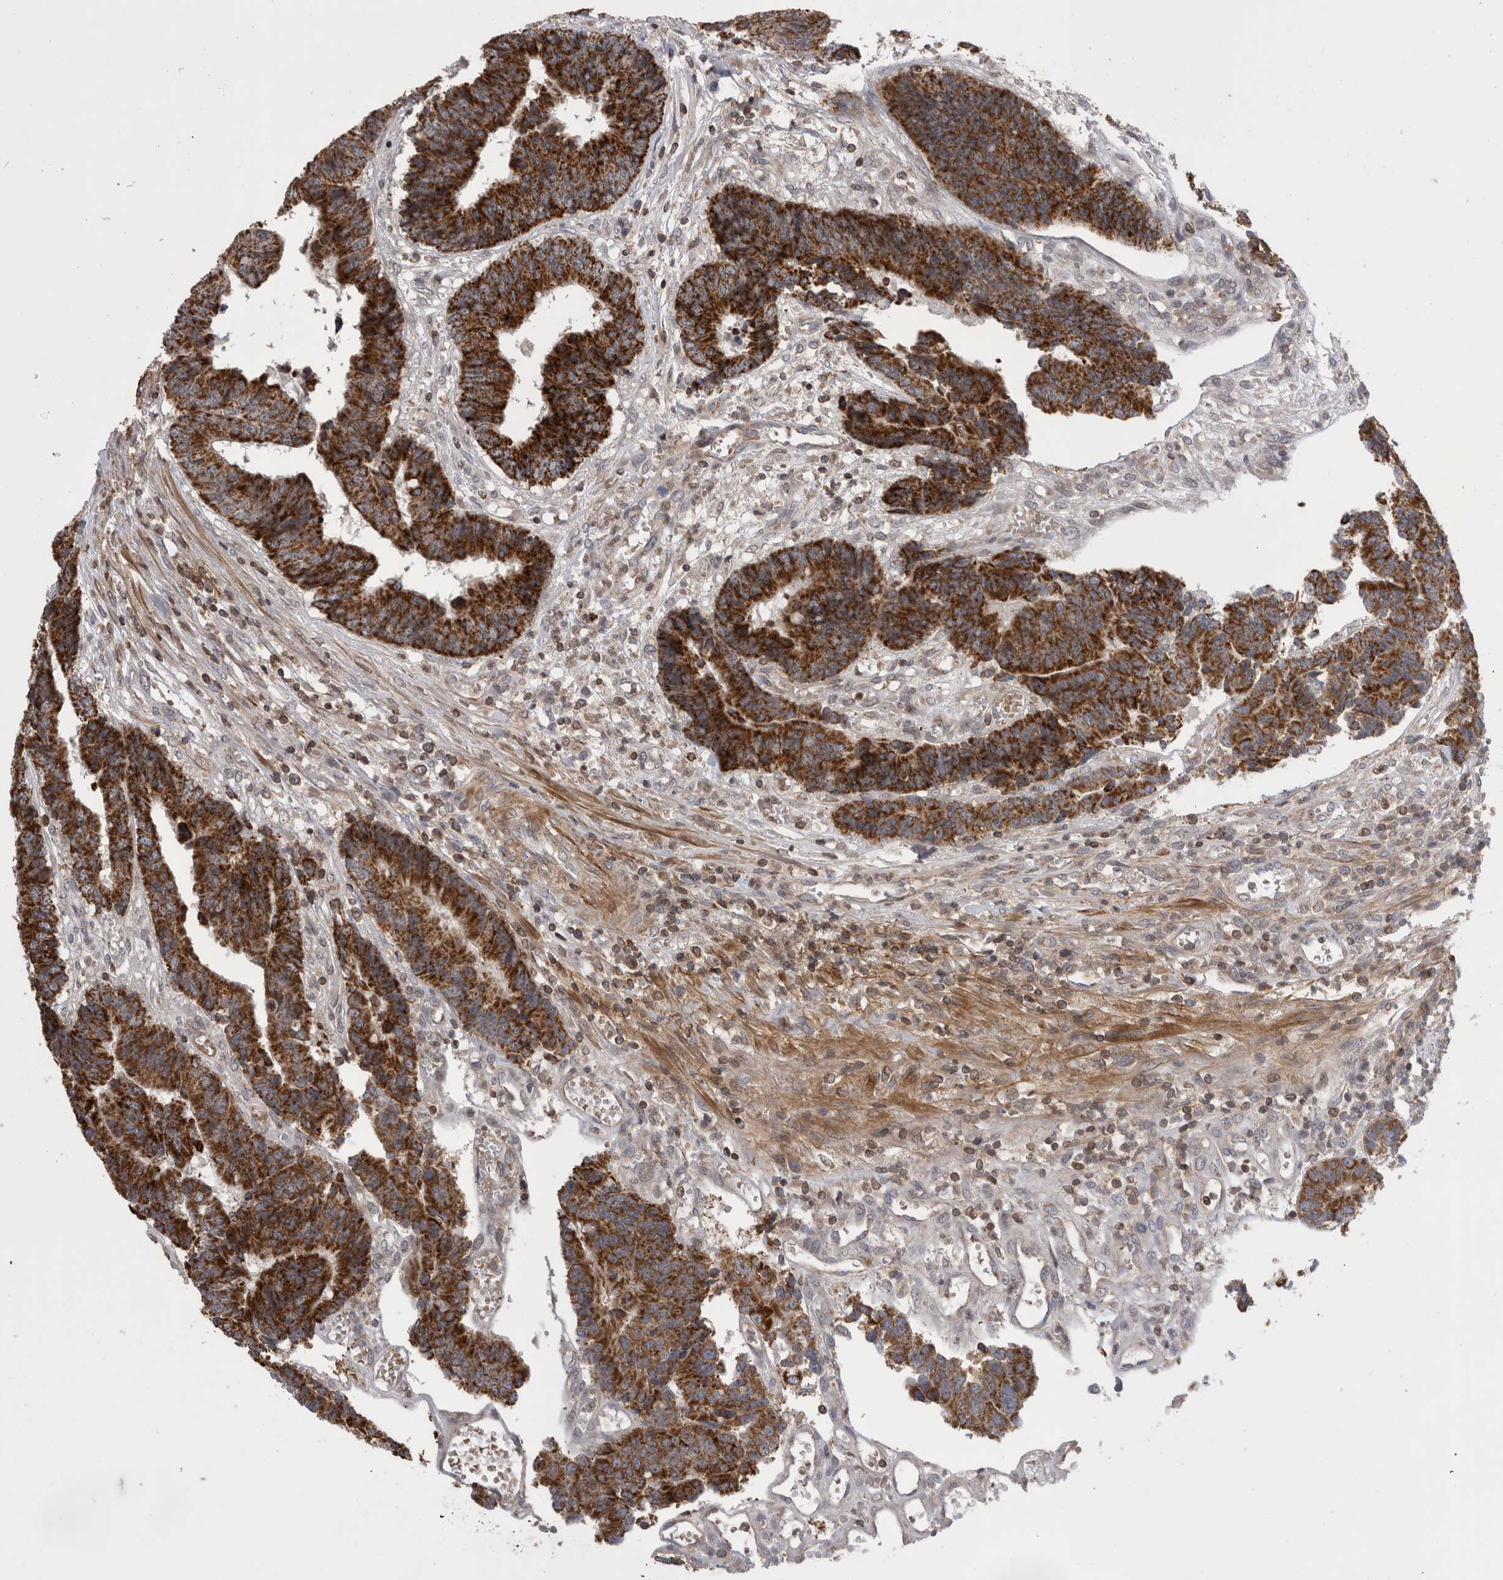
{"staining": {"intensity": "strong", "quantity": ">75%", "location": "cytoplasmic/membranous"}, "tissue": "colorectal cancer", "cell_type": "Tumor cells", "image_type": "cancer", "snomed": [{"axis": "morphology", "description": "Adenocarcinoma, NOS"}, {"axis": "topography", "description": "Rectum"}], "caption": "A high amount of strong cytoplasmic/membranous expression is appreciated in about >75% of tumor cells in colorectal adenocarcinoma tissue.", "gene": "DARS2", "patient": {"sex": "male", "age": 84}}